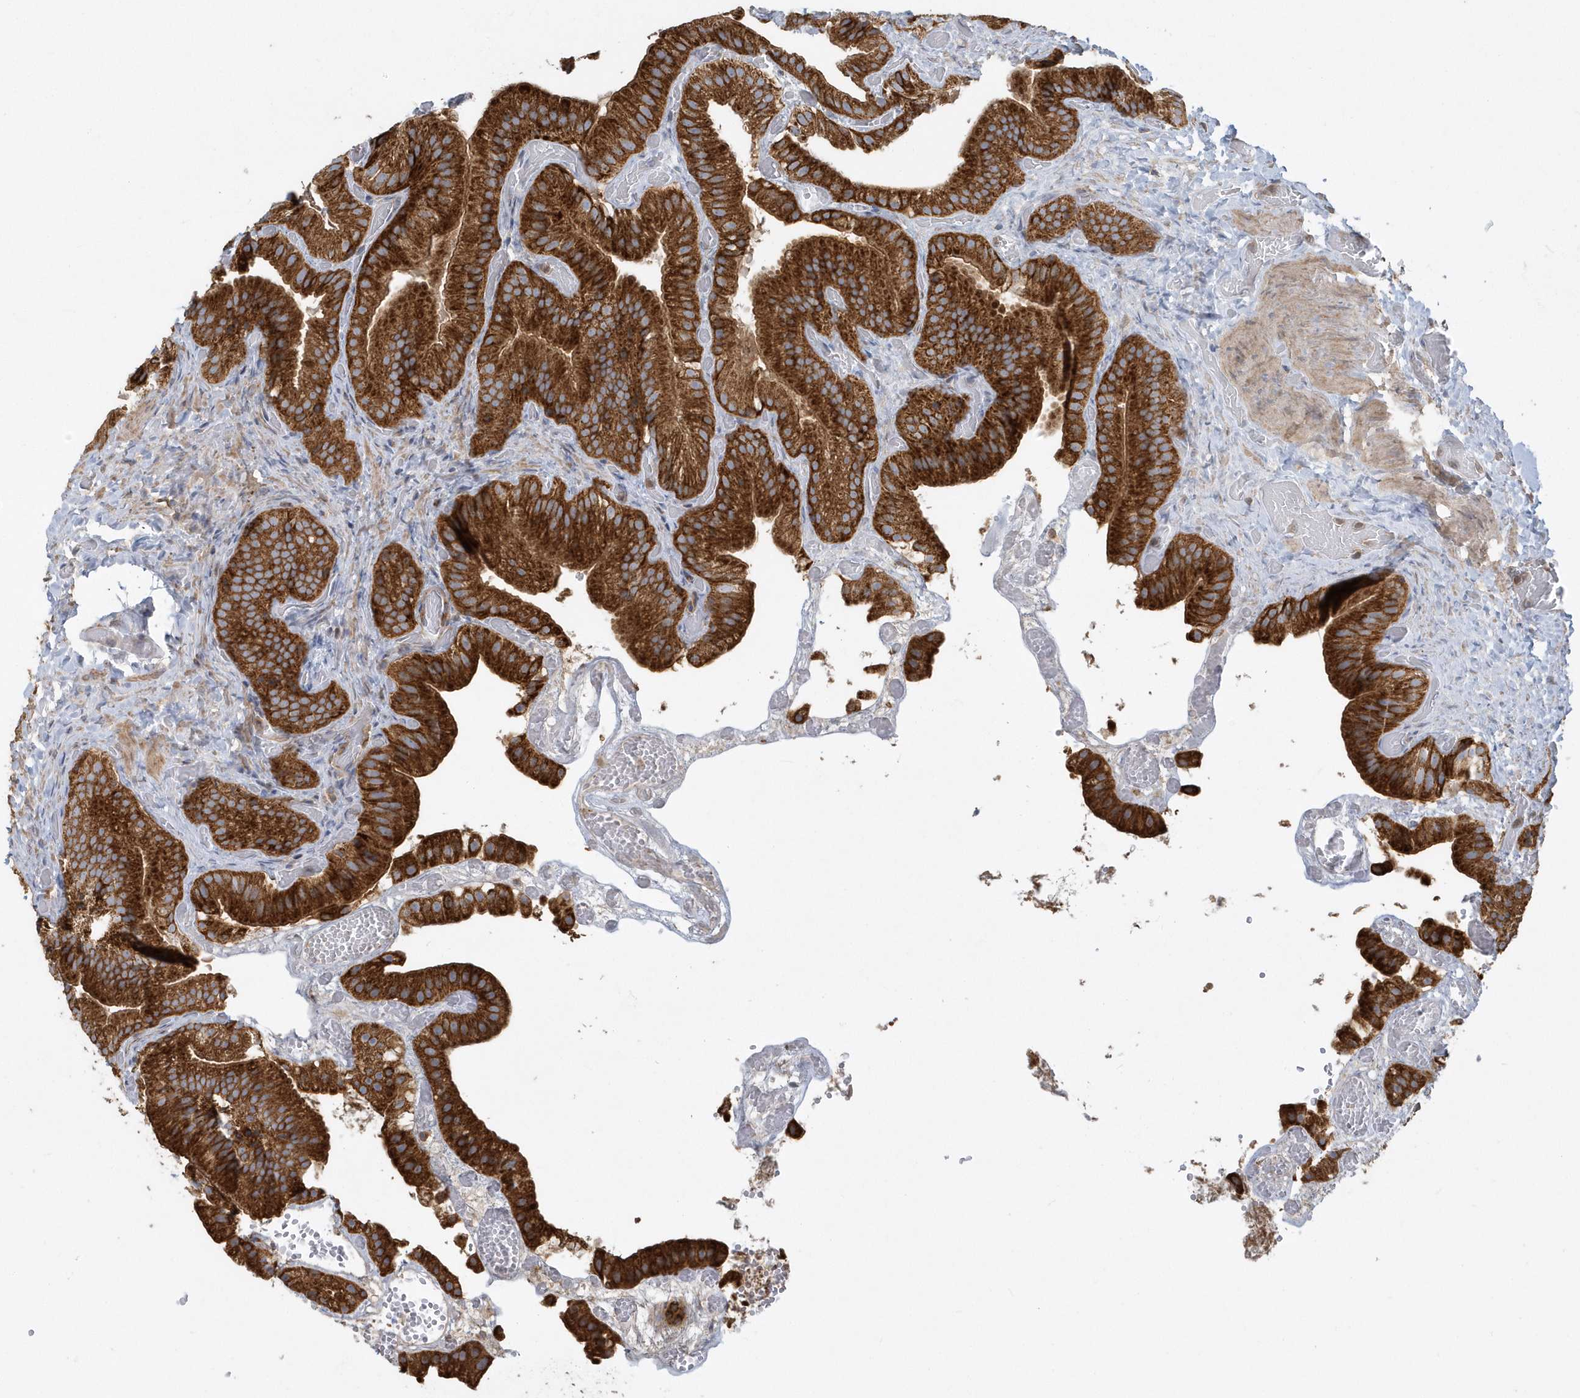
{"staining": {"intensity": "strong", "quantity": ">75%", "location": "cytoplasmic/membranous"}, "tissue": "gallbladder", "cell_type": "Glandular cells", "image_type": "normal", "snomed": [{"axis": "morphology", "description": "Normal tissue, NOS"}, {"axis": "topography", "description": "Gallbladder"}], "caption": "A brown stain labels strong cytoplasmic/membranous expression of a protein in glandular cells of unremarkable human gallbladder.", "gene": "TRAIP", "patient": {"sex": "female", "age": 64}}